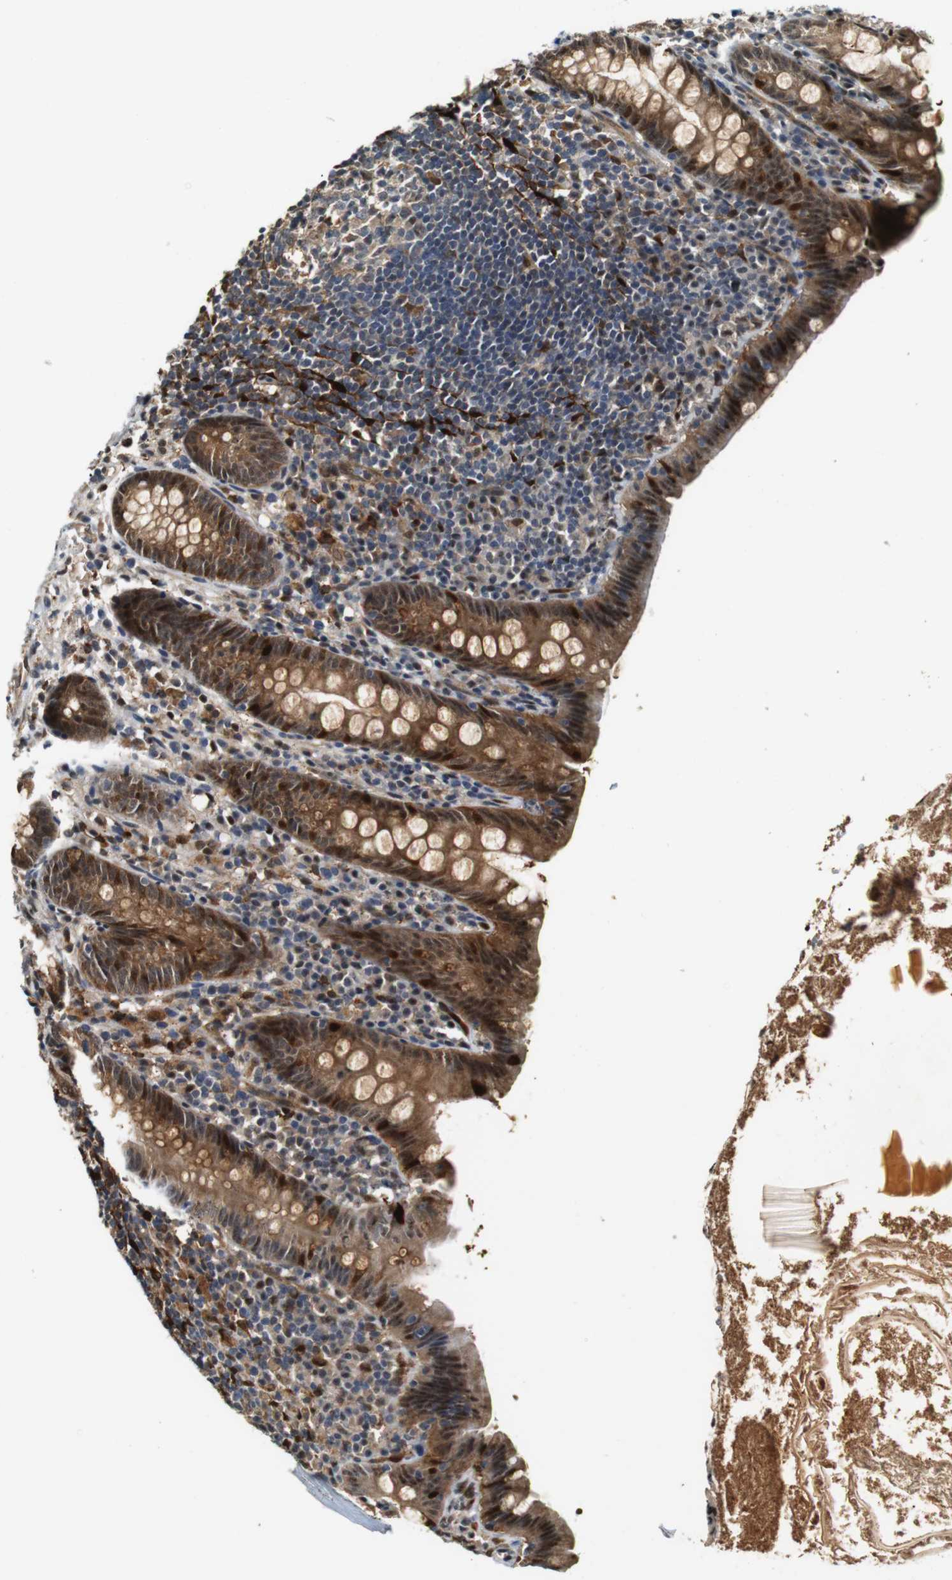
{"staining": {"intensity": "strong", "quantity": "25%-75%", "location": "cytoplasmic/membranous,nuclear"}, "tissue": "appendix", "cell_type": "Glandular cells", "image_type": "normal", "snomed": [{"axis": "morphology", "description": "Normal tissue, NOS"}, {"axis": "topography", "description": "Appendix"}], "caption": "Immunohistochemical staining of benign appendix demonstrates strong cytoplasmic/membranous,nuclear protein expression in approximately 25%-75% of glandular cells. The protein is shown in brown color, while the nuclei are stained blue.", "gene": "LXN", "patient": {"sex": "male", "age": 52}}